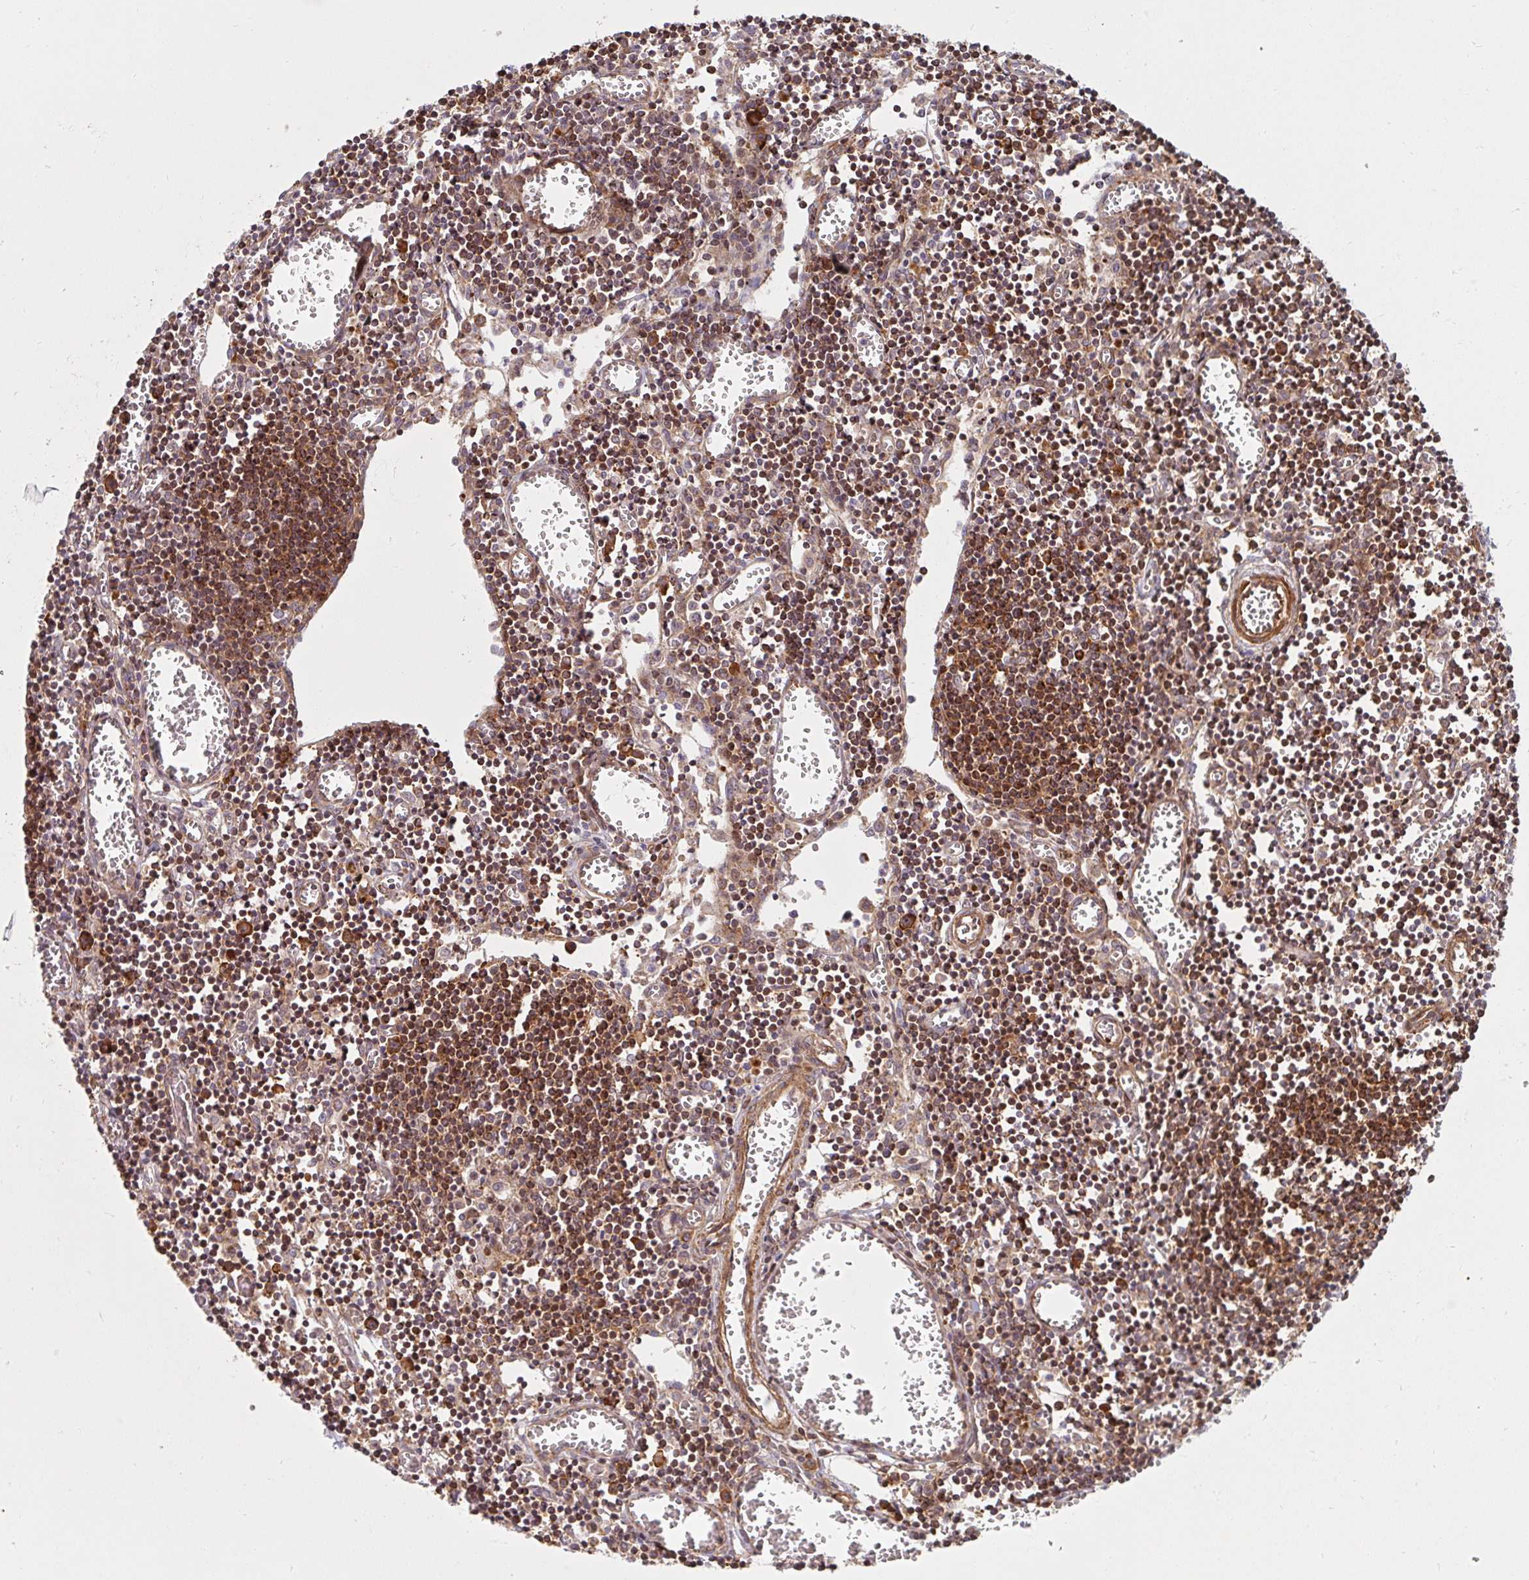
{"staining": {"intensity": "strong", "quantity": "<25%", "location": "cytoplasmic/membranous"}, "tissue": "lymph node", "cell_type": "Germinal center cells", "image_type": "normal", "snomed": [{"axis": "morphology", "description": "Normal tissue, NOS"}, {"axis": "topography", "description": "Lymph node"}], "caption": "Benign lymph node displays strong cytoplasmic/membranous staining in approximately <25% of germinal center cells (Brightfield microscopy of DAB IHC at high magnification)..", "gene": "BTF3", "patient": {"sex": "male", "age": 66}}